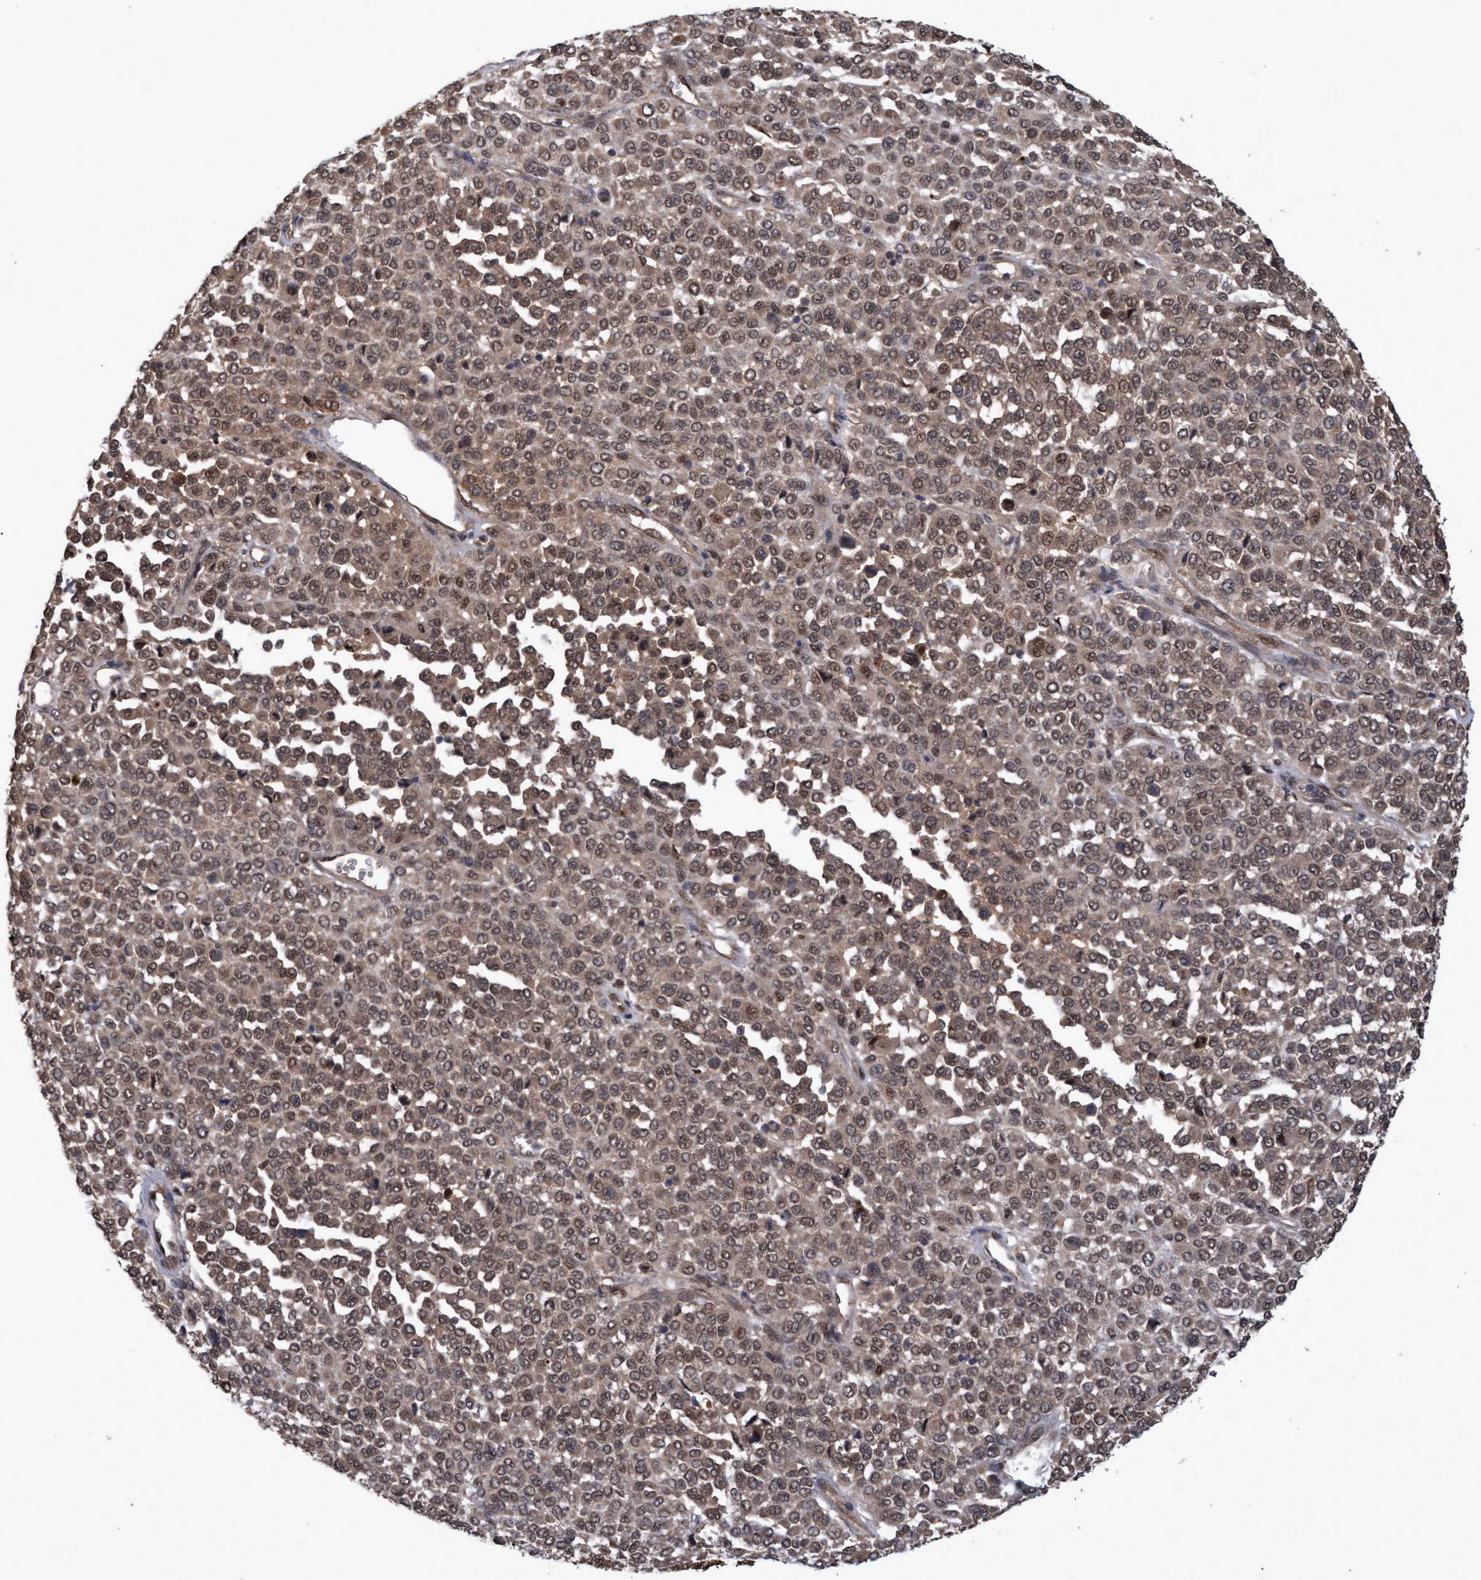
{"staining": {"intensity": "moderate", "quantity": ">75%", "location": "cytoplasmic/membranous,nuclear"}, "tissue": "melanoma", "cell_type": "Tumor cells", "image_type": "cancer", "snomed": [{"axis": "morphology", "description": "Malignant melanoma, Metastatic site"}, {"axis": "topography", "description": "Pancreas"}], "caption": "Moderate cytoplasmic/membranous and nuclear expression is present in about >75% of tumor cells in melanoma.", "gene": "PSMB6", "patient": {"sex": "female", "age": 30}}